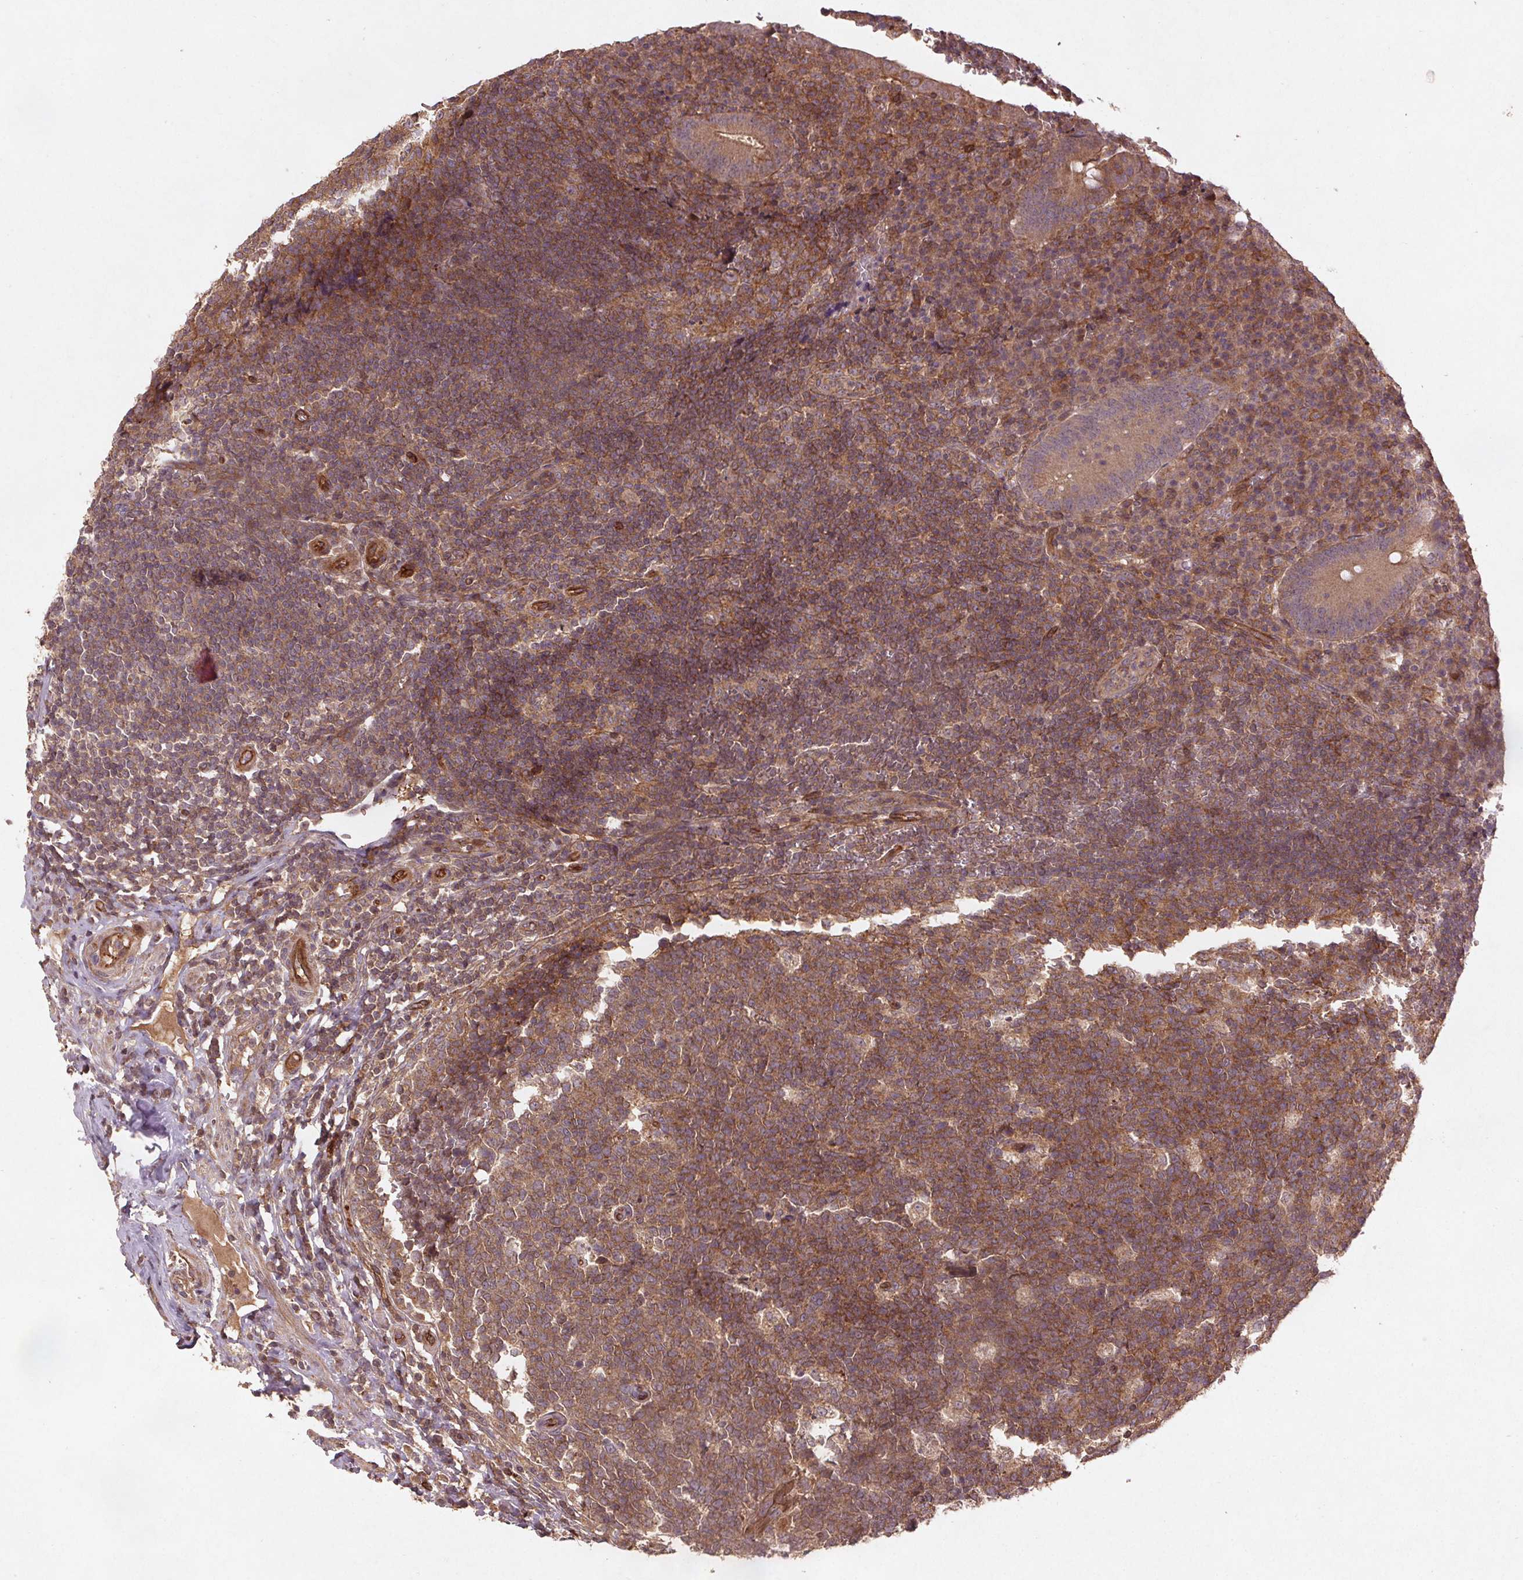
{"staining": {"intensity": "moderate", "quantity": ">75%", "location": "cytoplasmic/membranous"}, "tissue": "appendix", "cell_type": "Glandular cells", "image_type": "normal", "snomed": [{"axis": "morphology", "description": "Normal tissue, NOS"}, {"axis": "topography", "description": "Appendix"}], "caption": "Glandular cells reveal moderate cytoplasmic/membranous positivity in about >75% of cells in unremarkable appendix.", "gene": "SEC14L2", "patient": {"sex": "male", "age": 18}}